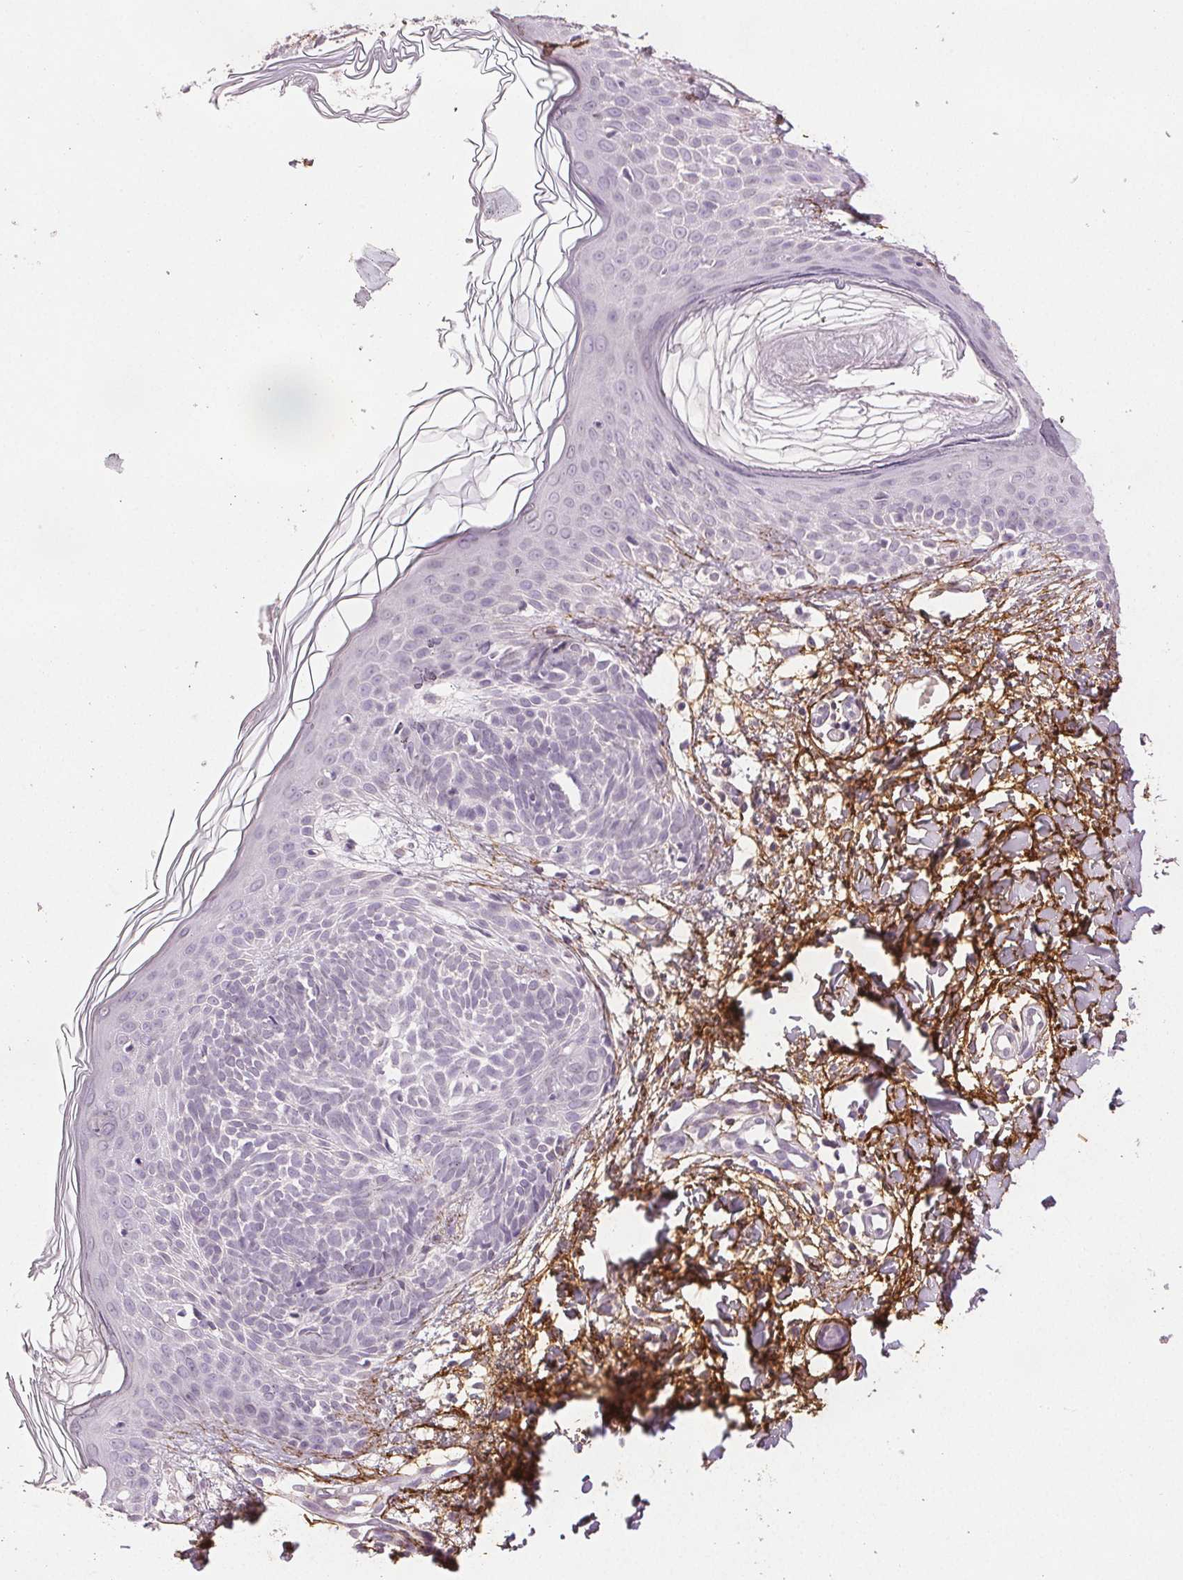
{"staining": {"intensity": "negative", "quantity": "none", "location": "none"}, "tissue": "skin cancer", "cell_type": "Tumor cells", "image_type": "cancer", "snomed": [{"axis": "morphology", "description": "Basal cell carcinoma"}, {"axis": "topography", "description": "Skin"}], "caption": "A high-resolution histopathology image shows immunohistochemistry staining of skin cancer, which demonstrates no significant staining in tumor cells. (Immunohistochemistry (ihc), brightfield microscopy, high magnification).", "gene": "FBN1", "patient": {"sex": "female", "age": 51}}